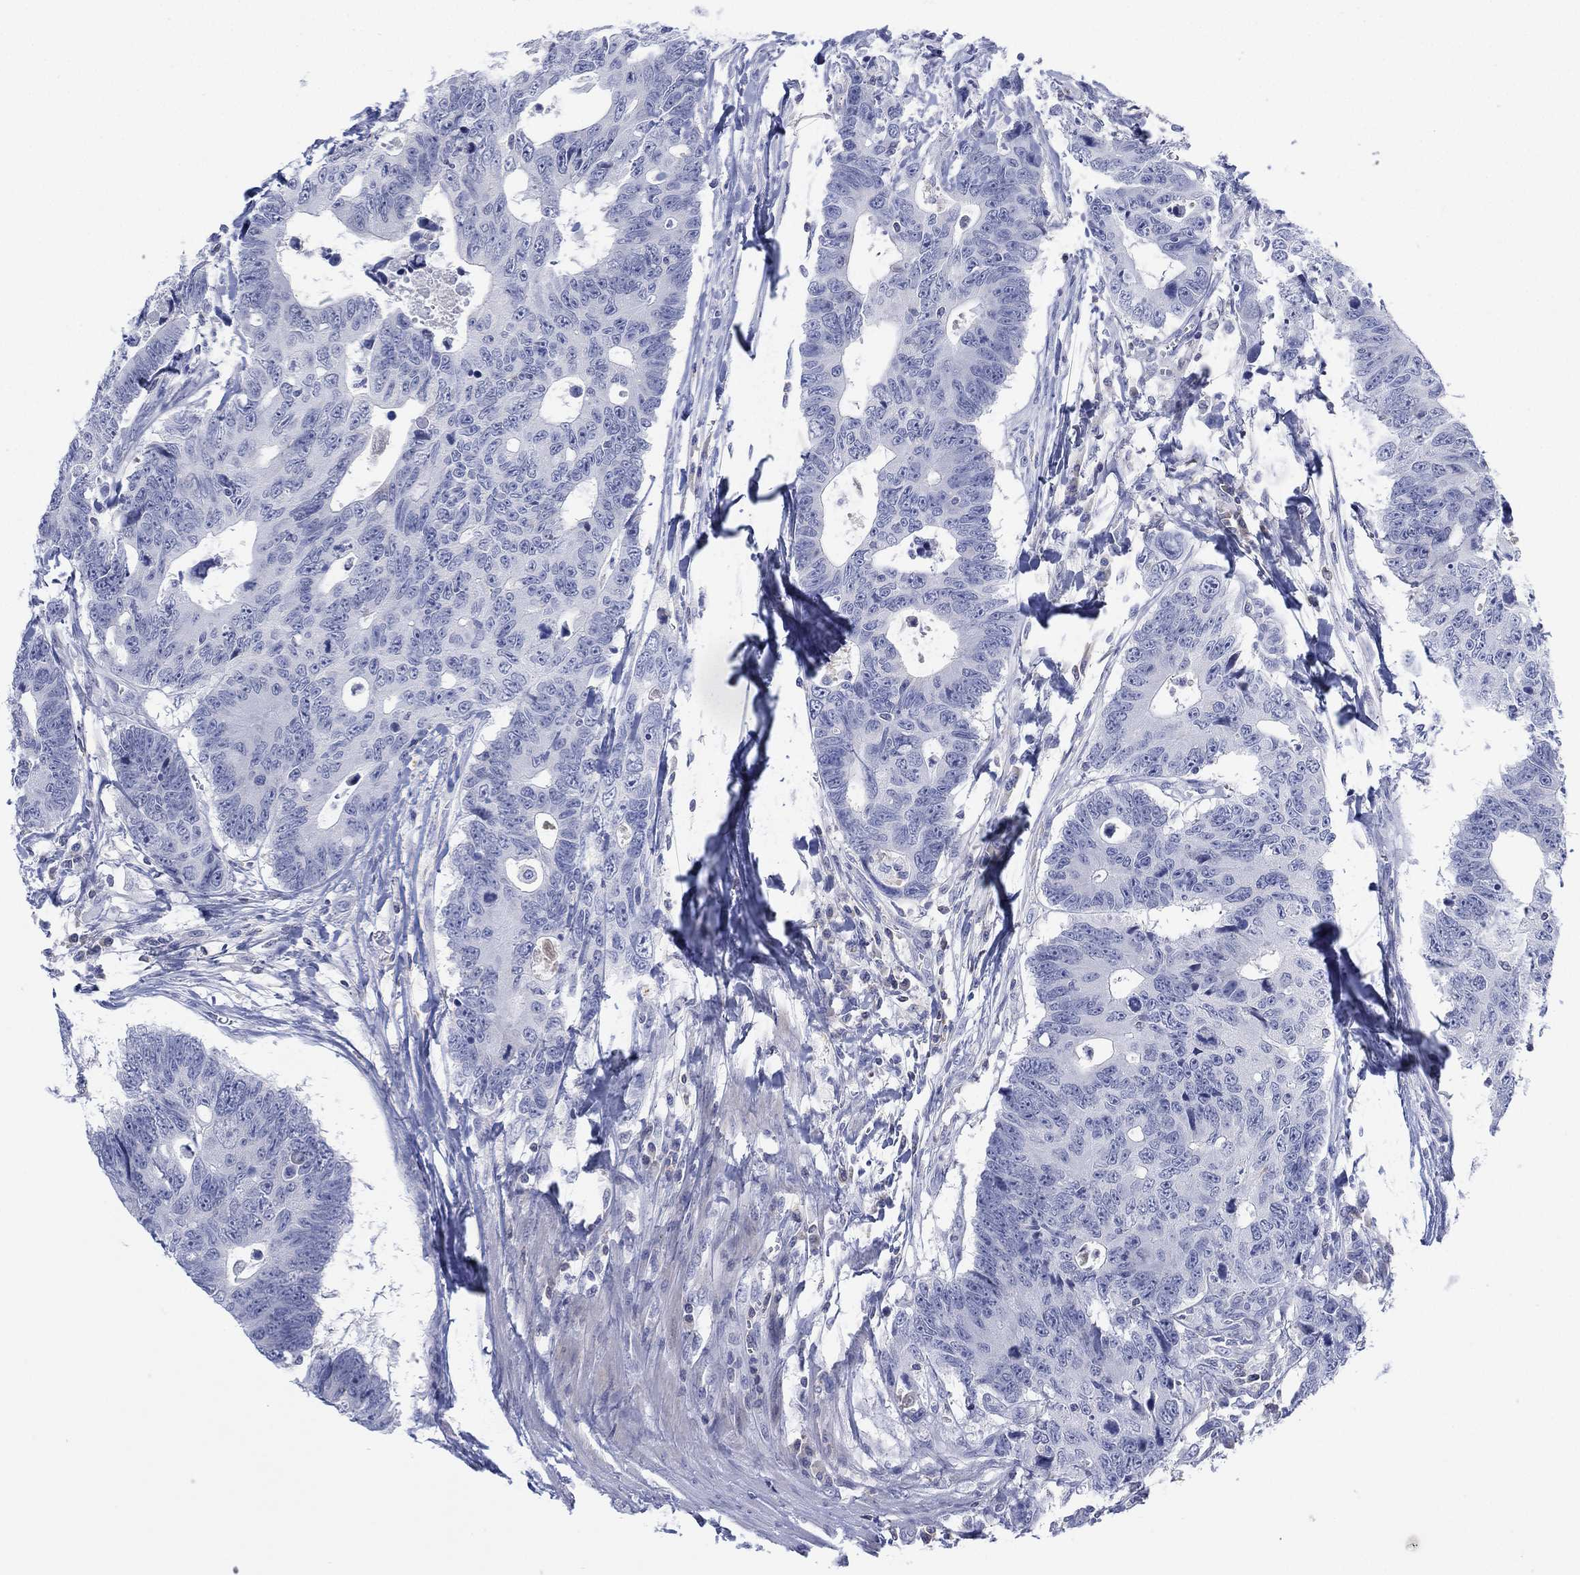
{"staining": {"intensity": "negative", "quantity": "none", "location": "none"}, "tissue": "colorectal cancer", "cell_type": "Tumor cells", "image_type": "cancer", "snomed": [{"axis": "morphology", "description": "Adenocarcinoma, NOS"}, {"axis": "topography", "description": "Colon"}], "caption": "A histopathology image of colorectal cancer (adenocarcinoma) stained for a protein demonstrates no brown staining in tumor cells.", "gene": "SEPTIN1", "patient": {"sex": "female", "age": 77}}